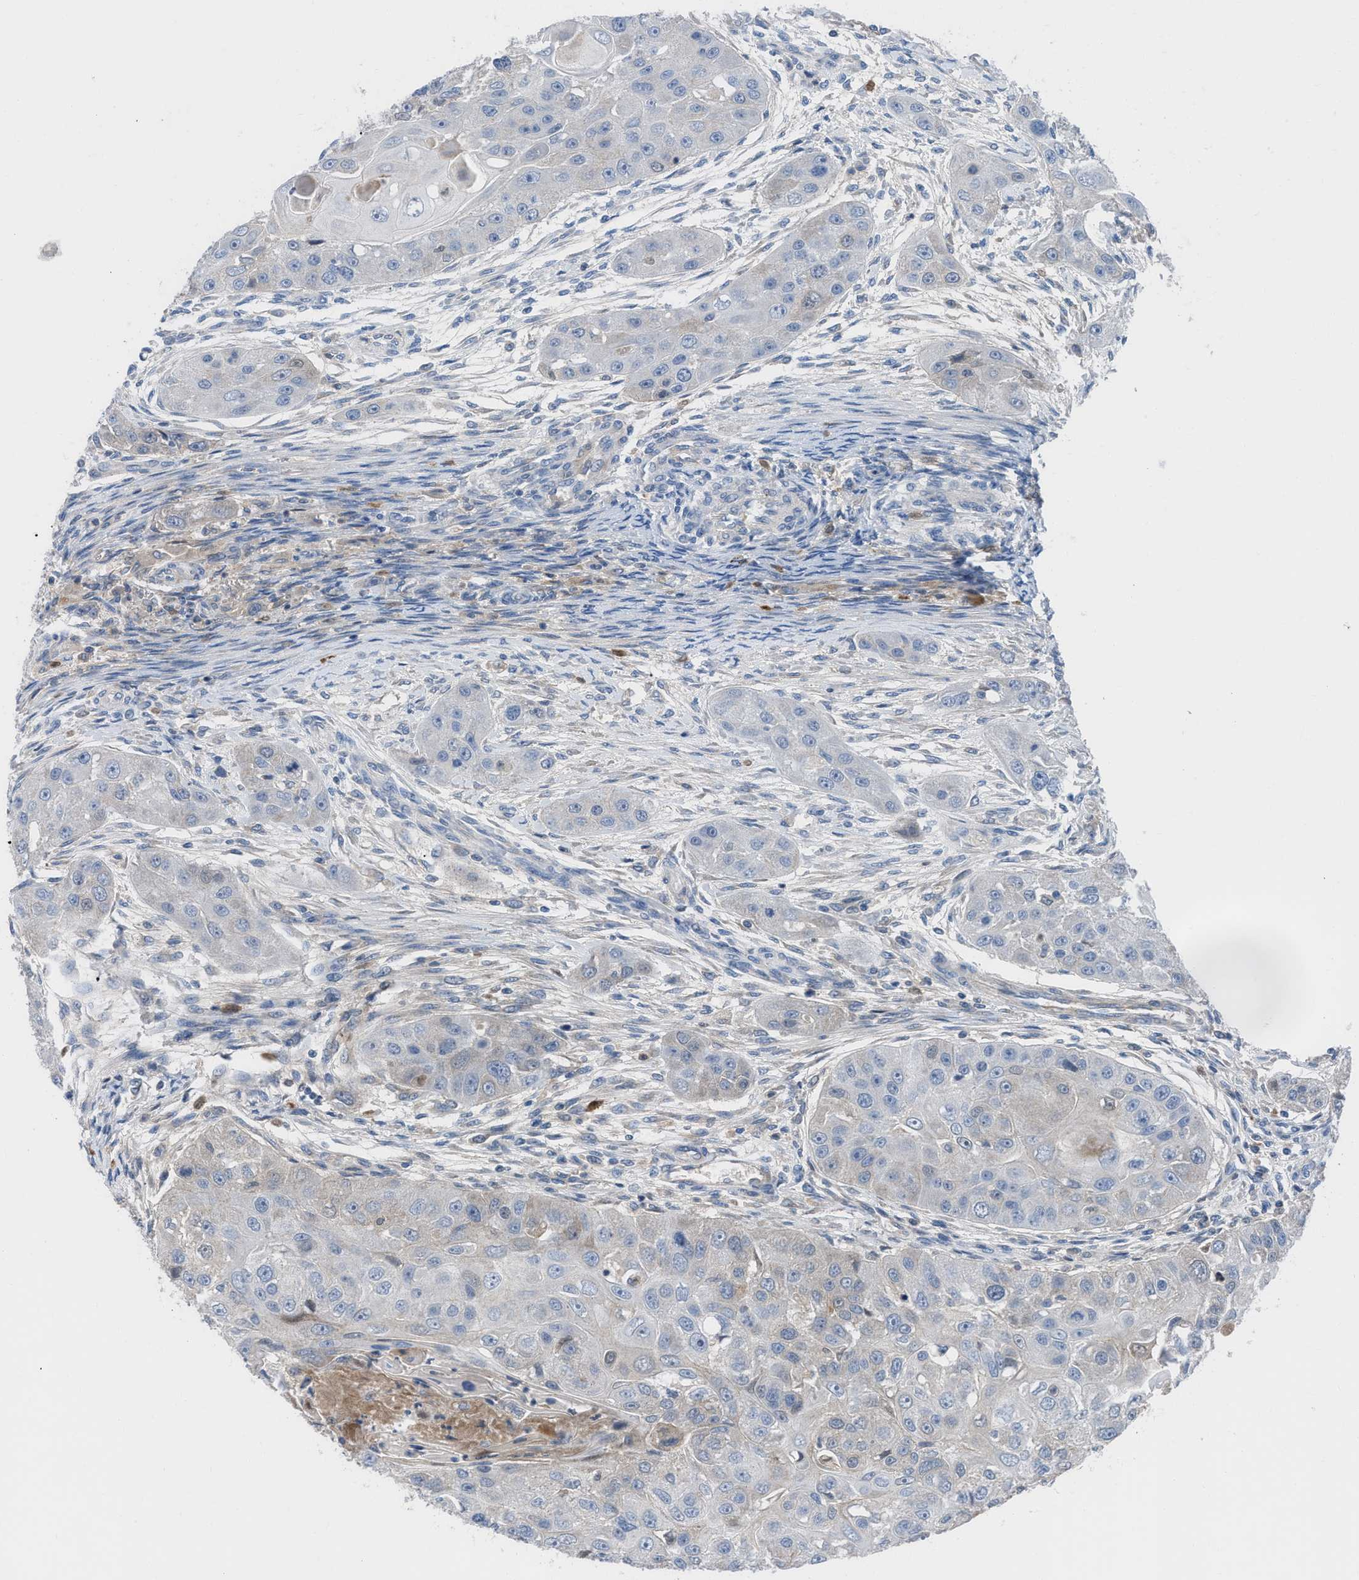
{"staining": {"intensity": "negative", "quantity": "none", "location": "none"}, "tissue": "head and neck cancer", "cell_type": "Tumor cells", "image_type": "cancer", "snomed": [{"axis": "morphology", "description": "Normal tissue, NOS"}, {"axis": "morphology", "description": "Squamous cell carcinoma, NOS"}, {"axis": "topography", "description": "Skeletal muscle"}, {"axis": "topography", "description": "Head-Neck"}], "caption": "This is an immunohistochemistry photomicrograph of human head and neck cancer. There is no positivity in tumor cells.", "gene": "HPX", "patient": {"sex": "male", "age": 51}}